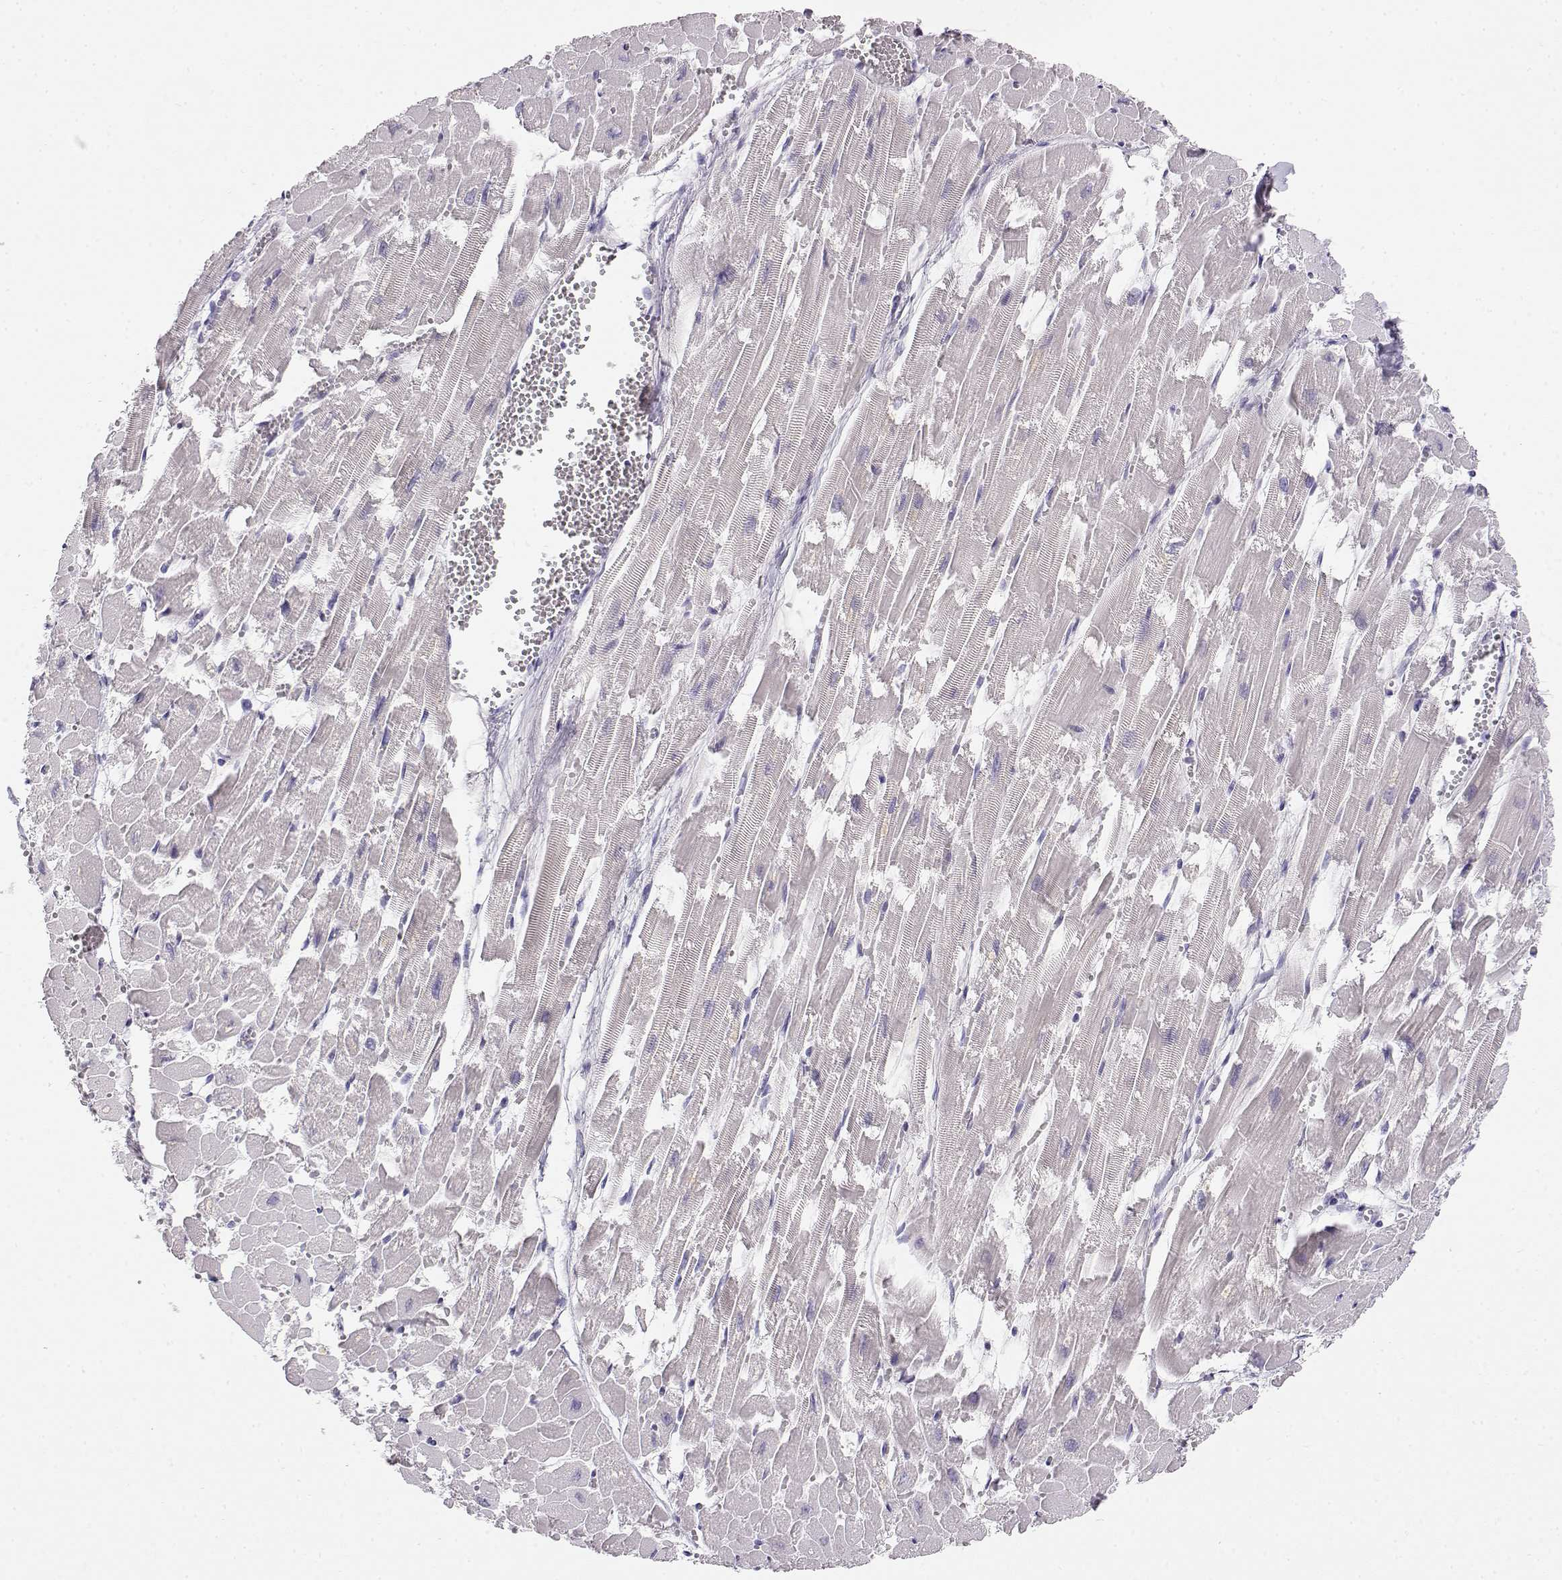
{"staining": {"intensity": "negative", "quantity": "none", "location": "none"}, "tissue": "heart muscle", "cell_type": "Cardiomyocytes", "image_type": "normal", "snomed": [{"axis": "morphology", "description": "Normal tissue, NOS"}, {"axis": "topography", "description": "Heart"}], "caption": "This is an immunohistochemistry photomicrograph of unremarkable human heart muscle. There is no staining in cardiomyocytes.", "gene": "GPR174", "patient": {"sex": "female", "age": 52}}